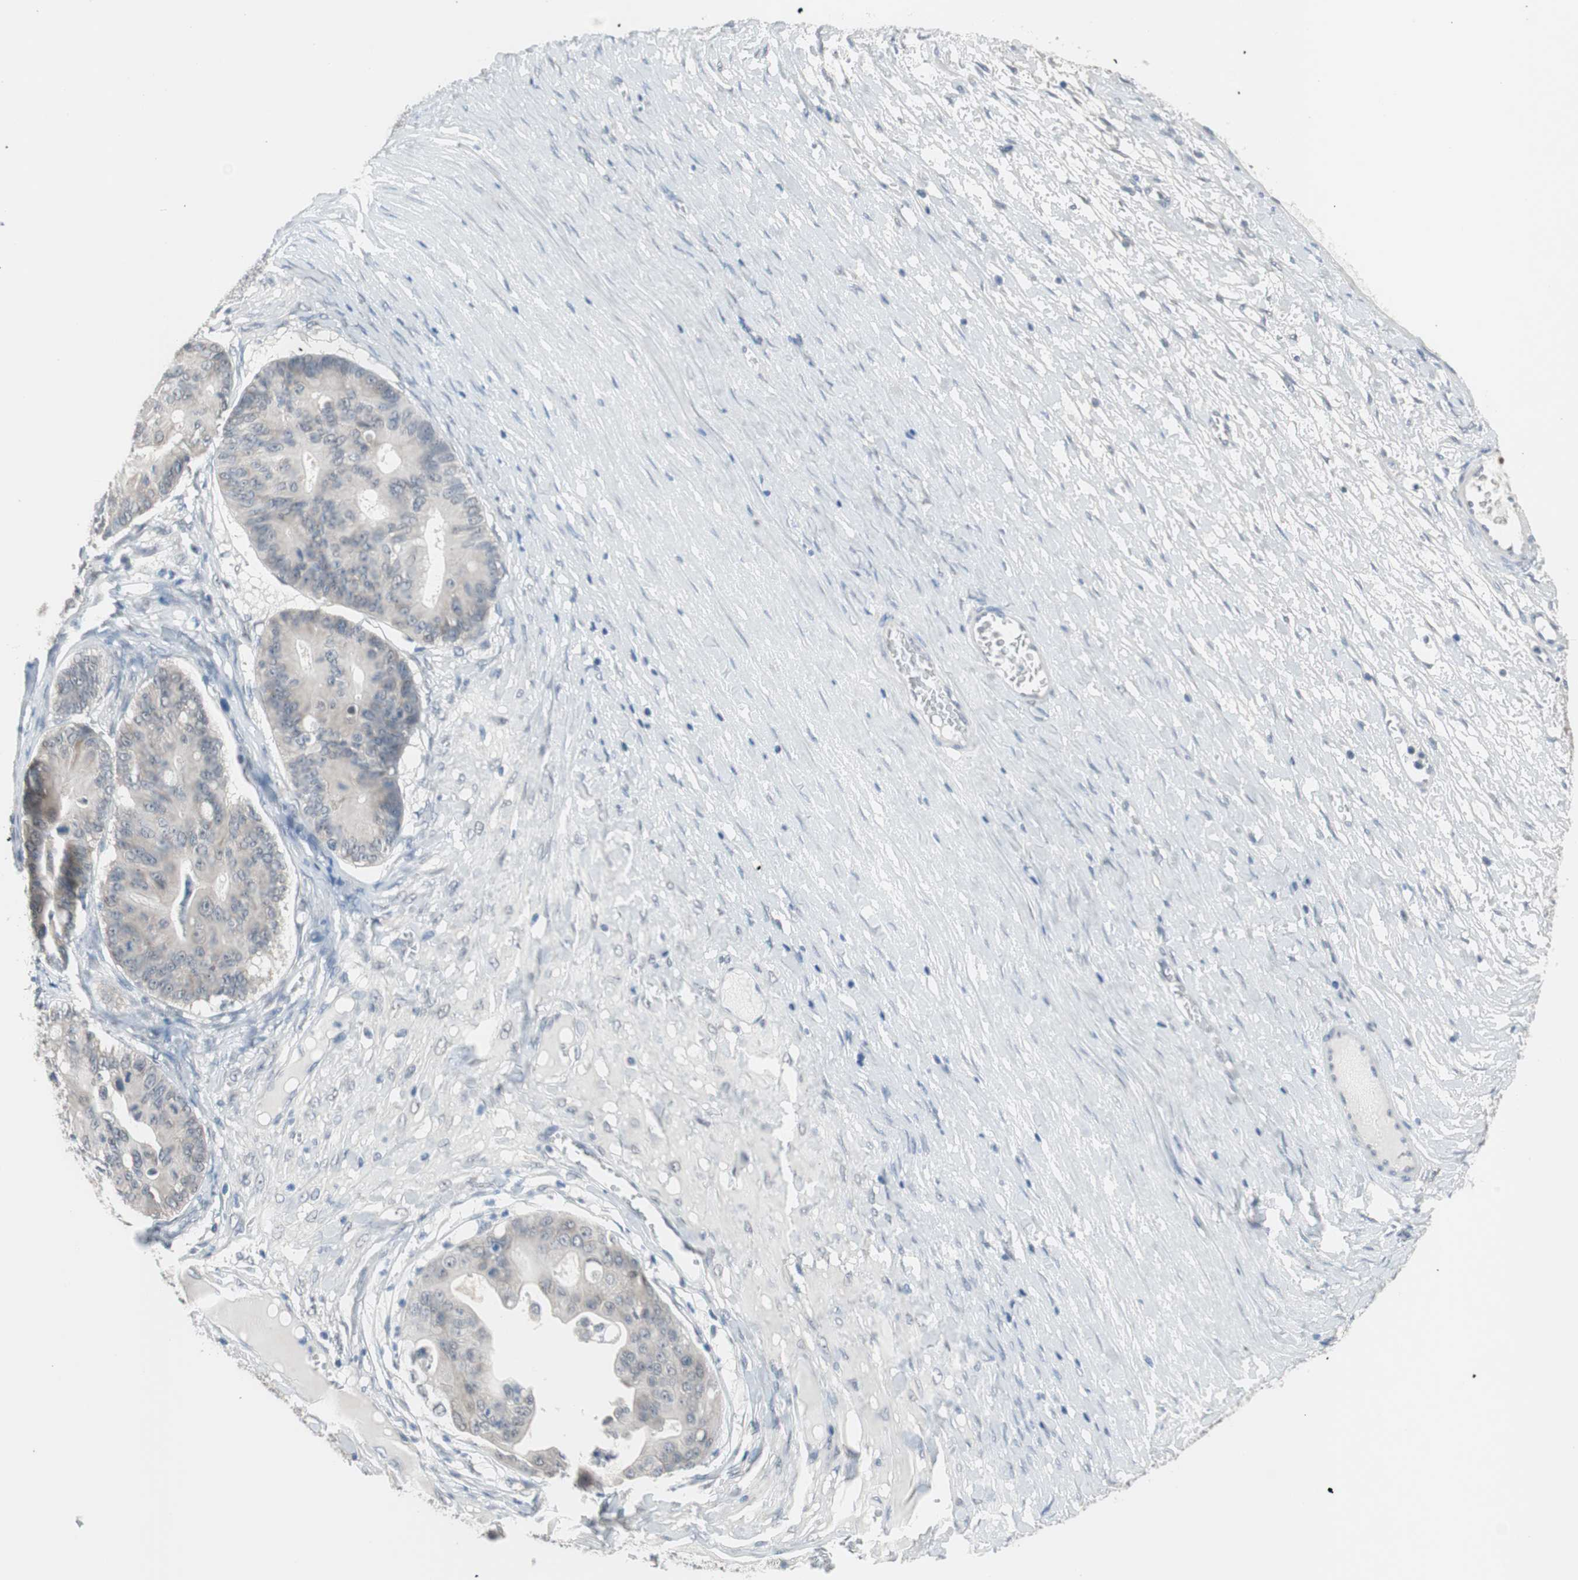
{"staining": {"intensity": "weak", "quantity": "<25%", "location": "cytoplasmic/membranous"}, "tissue": "ovarian cancer", "cell_type": "Tumor cells", "image_type": "cancer", "snomed": [{"axis": "morphology", "description": "Cystadenocarcinoma, mucinous, NOS"}, {"axis": "topography", "description": "Ovary"}], "caption": "Immunohistochemistry photomicrograph of human mucinous cystadenocarcinoma (ovarian) stained for a protein (brown), which reveals no staining in tumor cells.", "gene": "GRHL1", "patient": {"sex": "female", "age": 37}}